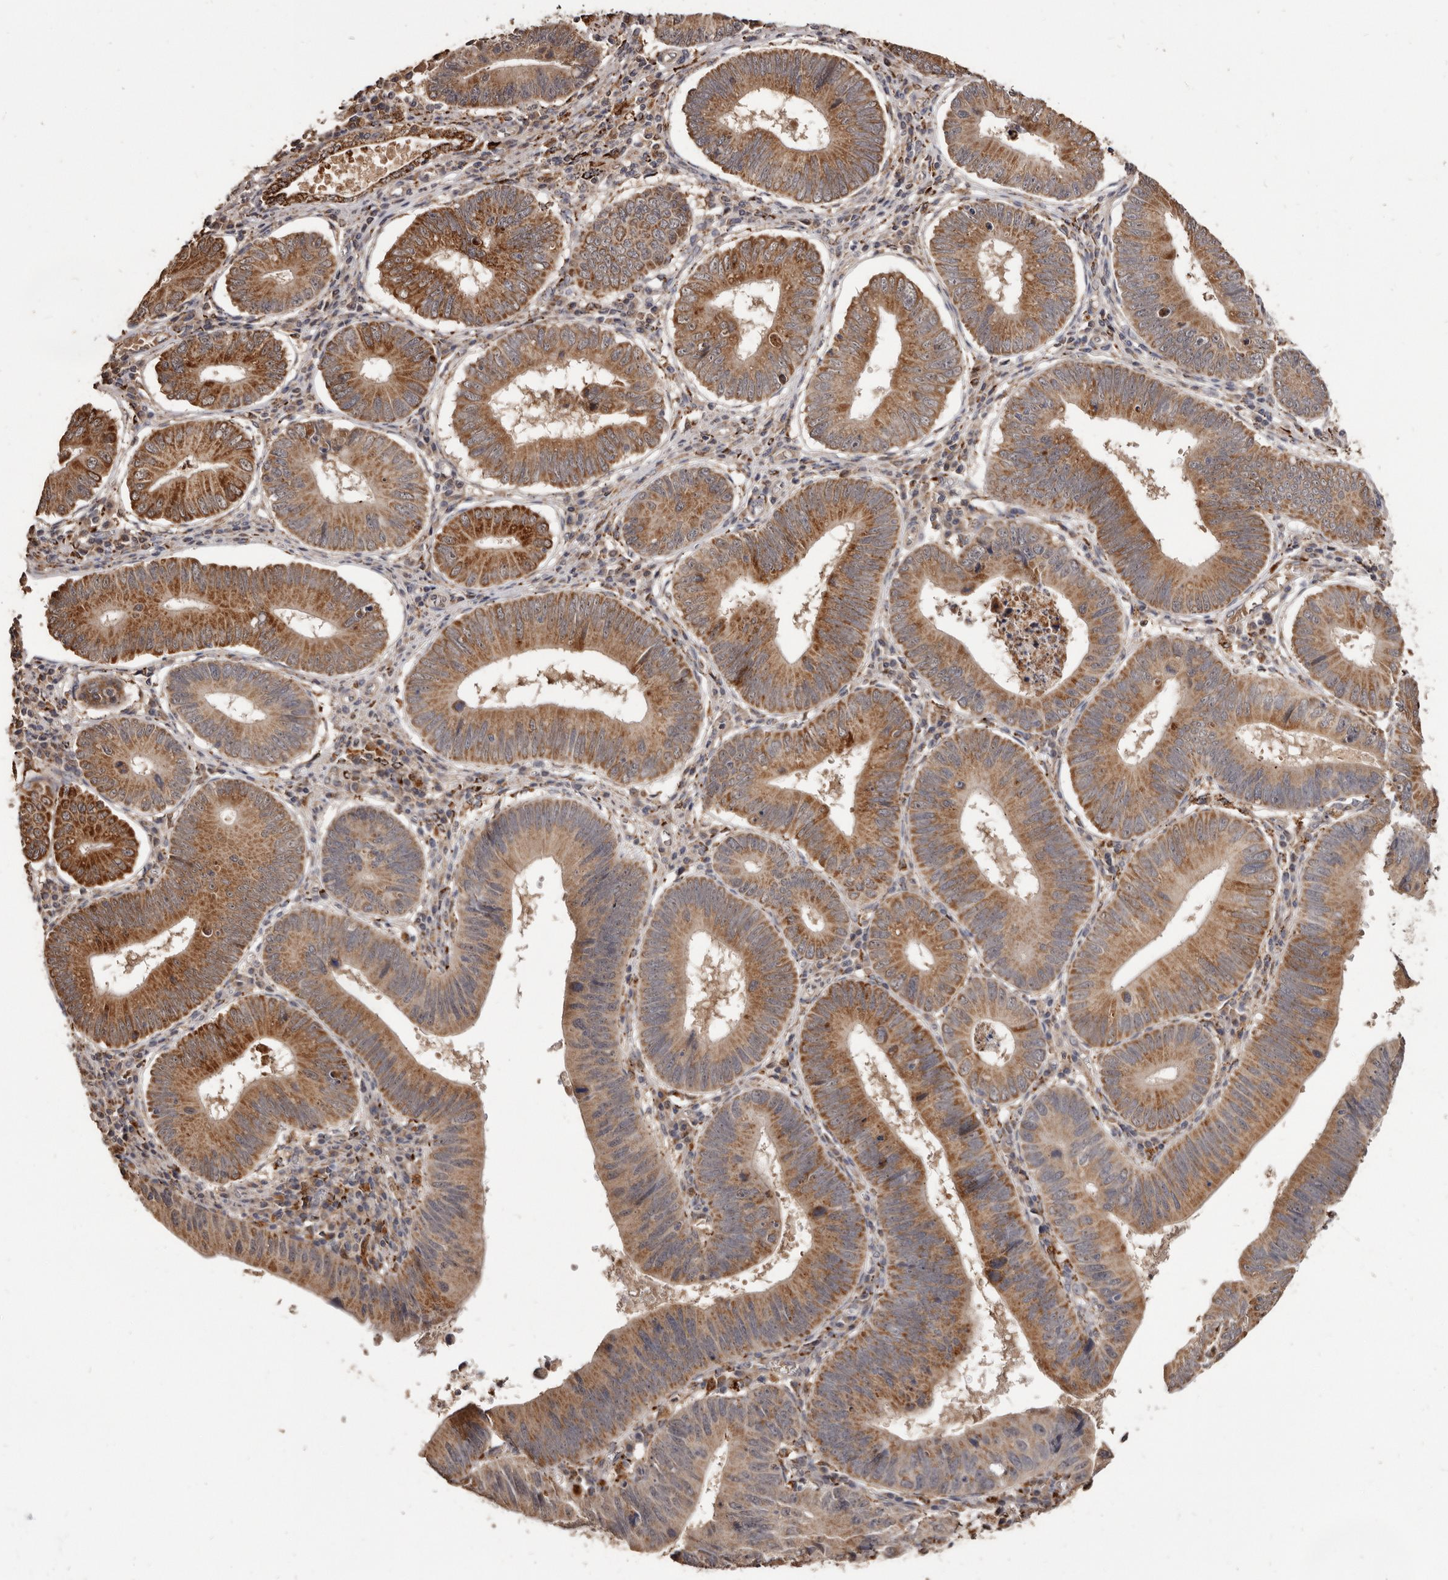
{"staining": {"intensity": "moderate", "quantity": "25%-75%", "location": "cytoplasmic/membranous"}, "tissue": "stomach cancer", "cell_type": "Tumor cells", "image_type": "cancer", "snomed": [{"axis": "morphology", "description": "Adenocarcinoma, NOS"}, {"axis": "topography", "description": "Stomach"}], "caption": "Immunohistochemical staining of adenocarcinoma (stomach) demonstrates medium levels of moderate cytoplasmic/membranous expression in about 25%-75% of tumor cells.", "gene": "AKAP7", "patient": {"sex": "male", "age": 59}}